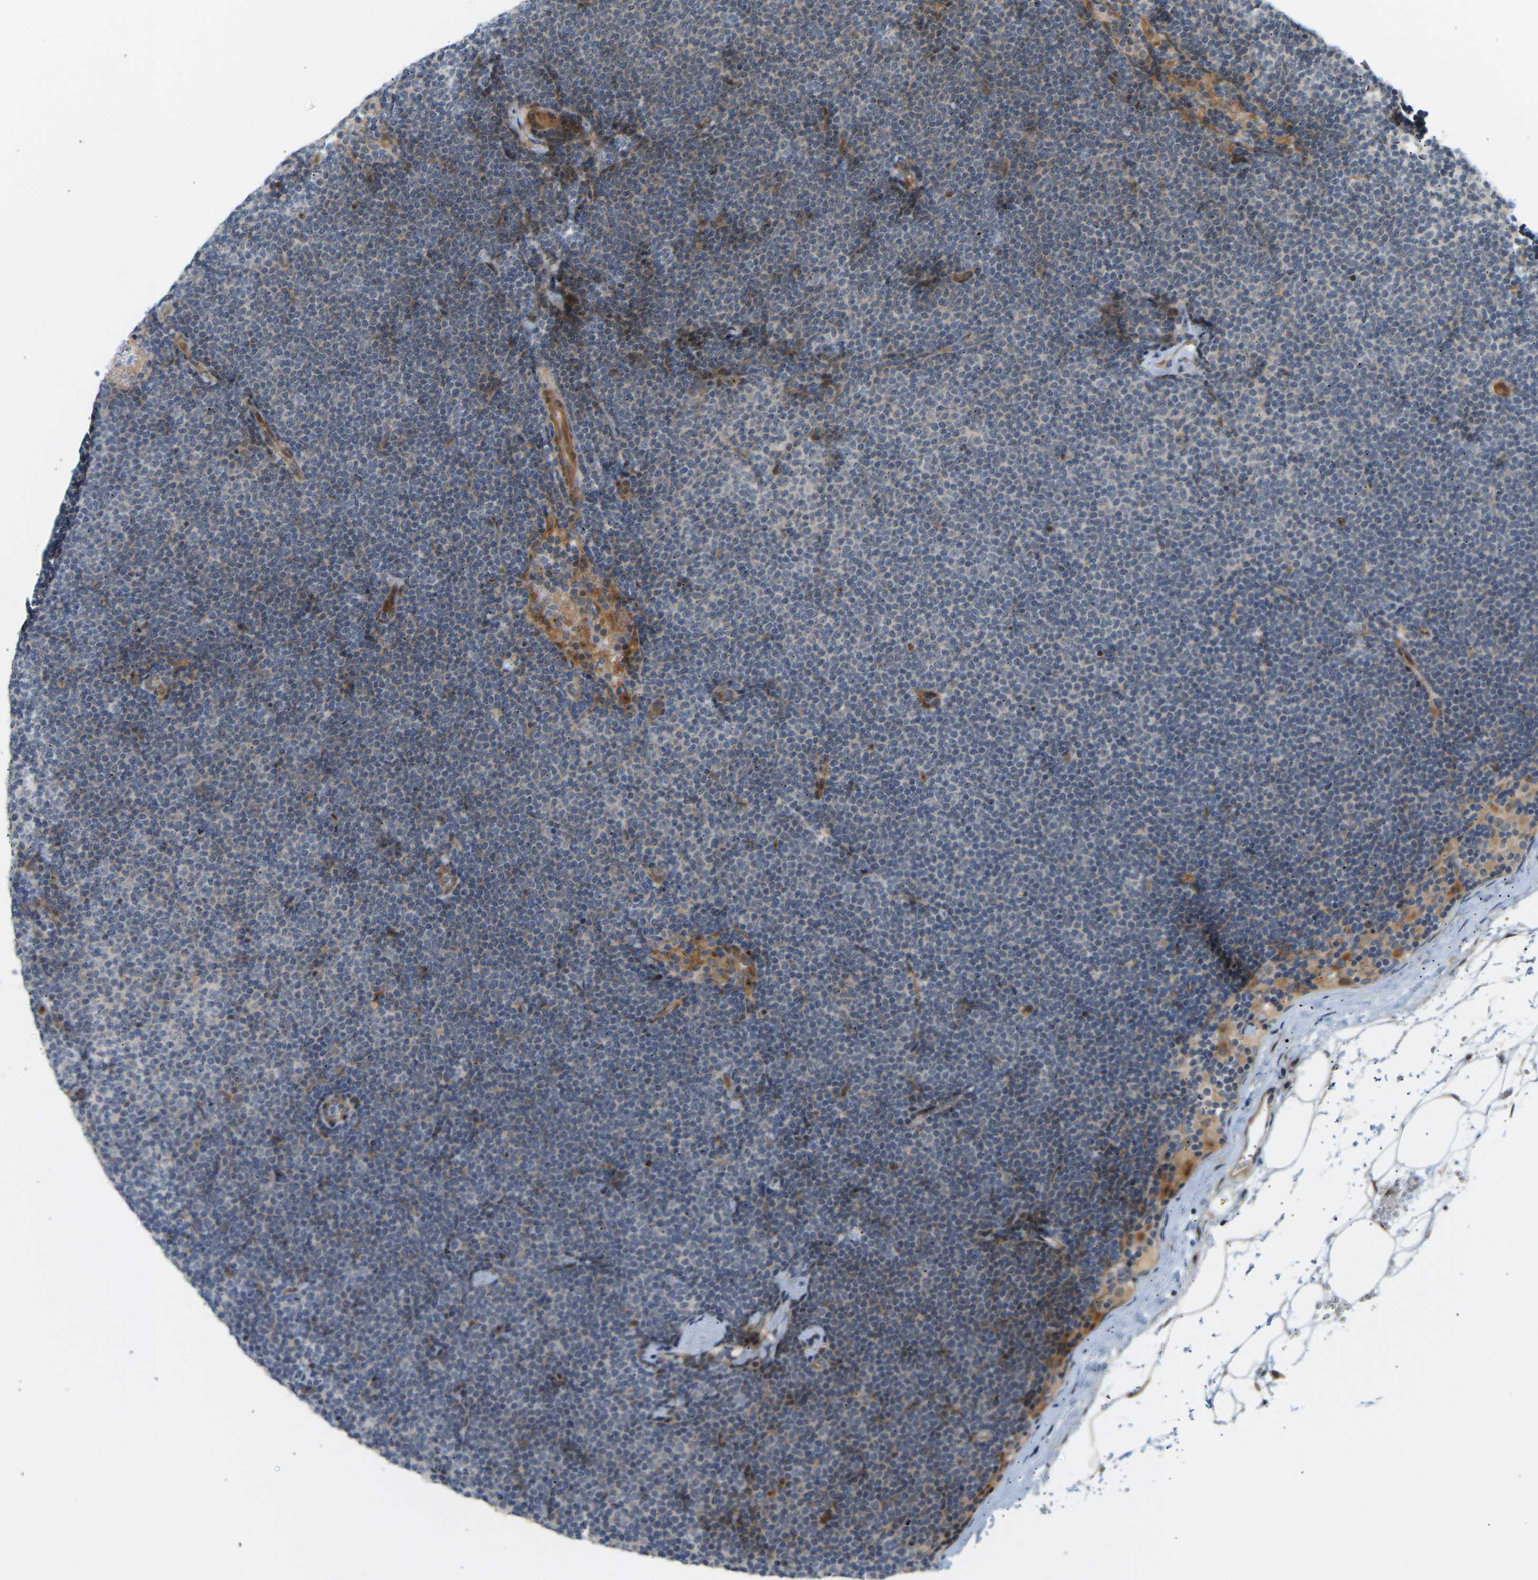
{"staining": {"intensity": "negative", "quantity": "none", "location": "none"}, "tissue": "lymphoma", "cell_type": "Tumor cells", "image_type": "cancer", "snomed": [{"axis": "morphology", "description": "Malignant lymphoma, non-Hodgkin's type, Low grade"}, {"axis": "topography", "description": "Lymph node"}], "caption": "An image of human low-grade malignant lymphoma, non-Hodgkin's type is negative for staining in tumor cells.", "gene": "POGLUT2", "patient": {"sex": "female", "age": 53}}